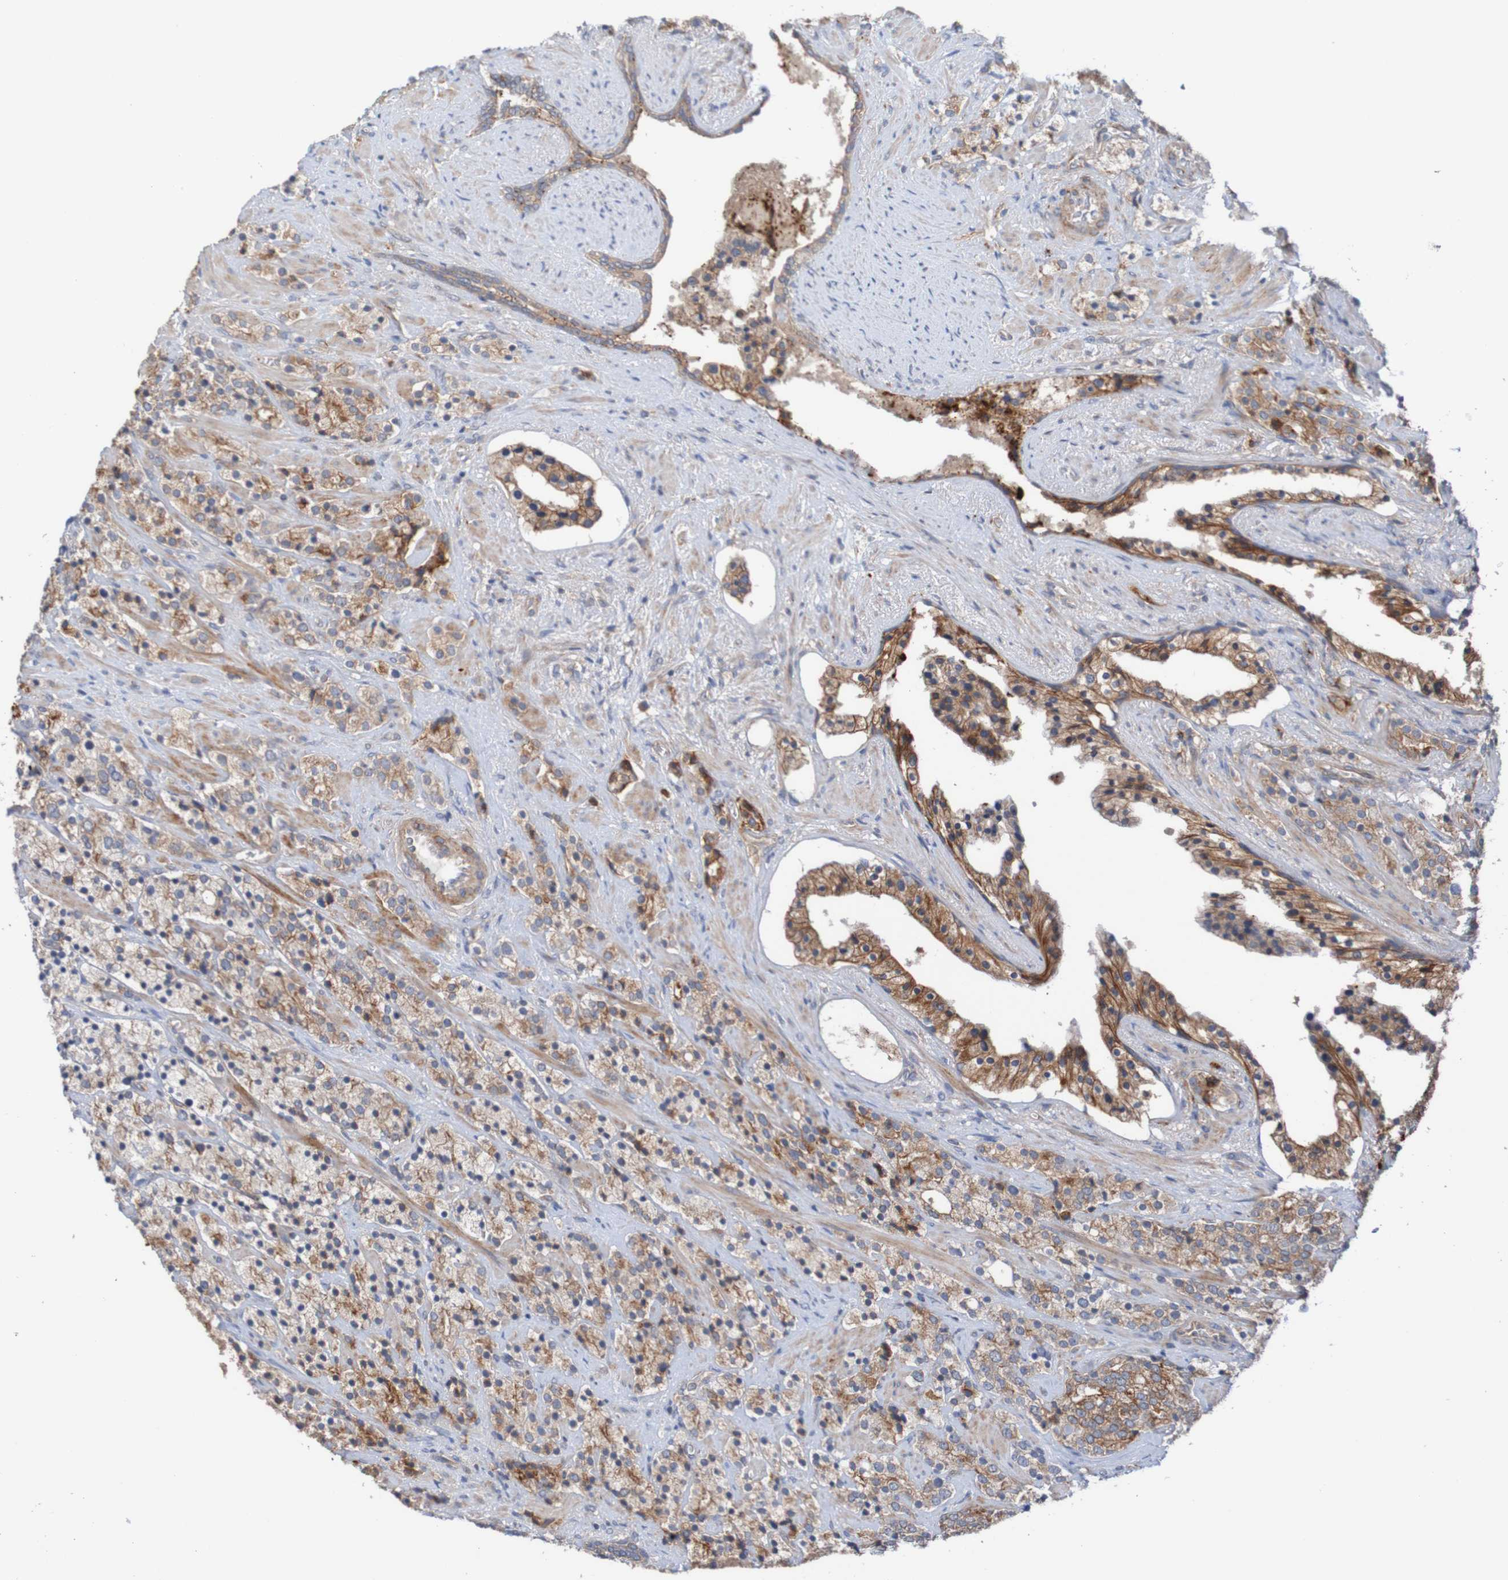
{"staining": {"intensity": "moderate", "quantity": ">75%", "location": "cytoplasmic/membranous"}, "tissue": "prostate cancer", "cell_type": "Tumor cells", "image_type": "cancer", "snomed": [{"axis": "morphology", "description": "Adenocarcinoma, High grade"}, {"axis": "topography", "description": "Prostate"}], "caption": "Immunohistochemical staining of human prostate cancer (adenocarcinoma (high-grade)) reveals medium levels of moderate cytoplasmic/membranous protein expression in approximately >75% of tumor cells. (DAB IHC with brightfield microscopy, high magnification).", "gene": "ST8SIA6", "patient": {"sex": "male", "age": 71}}